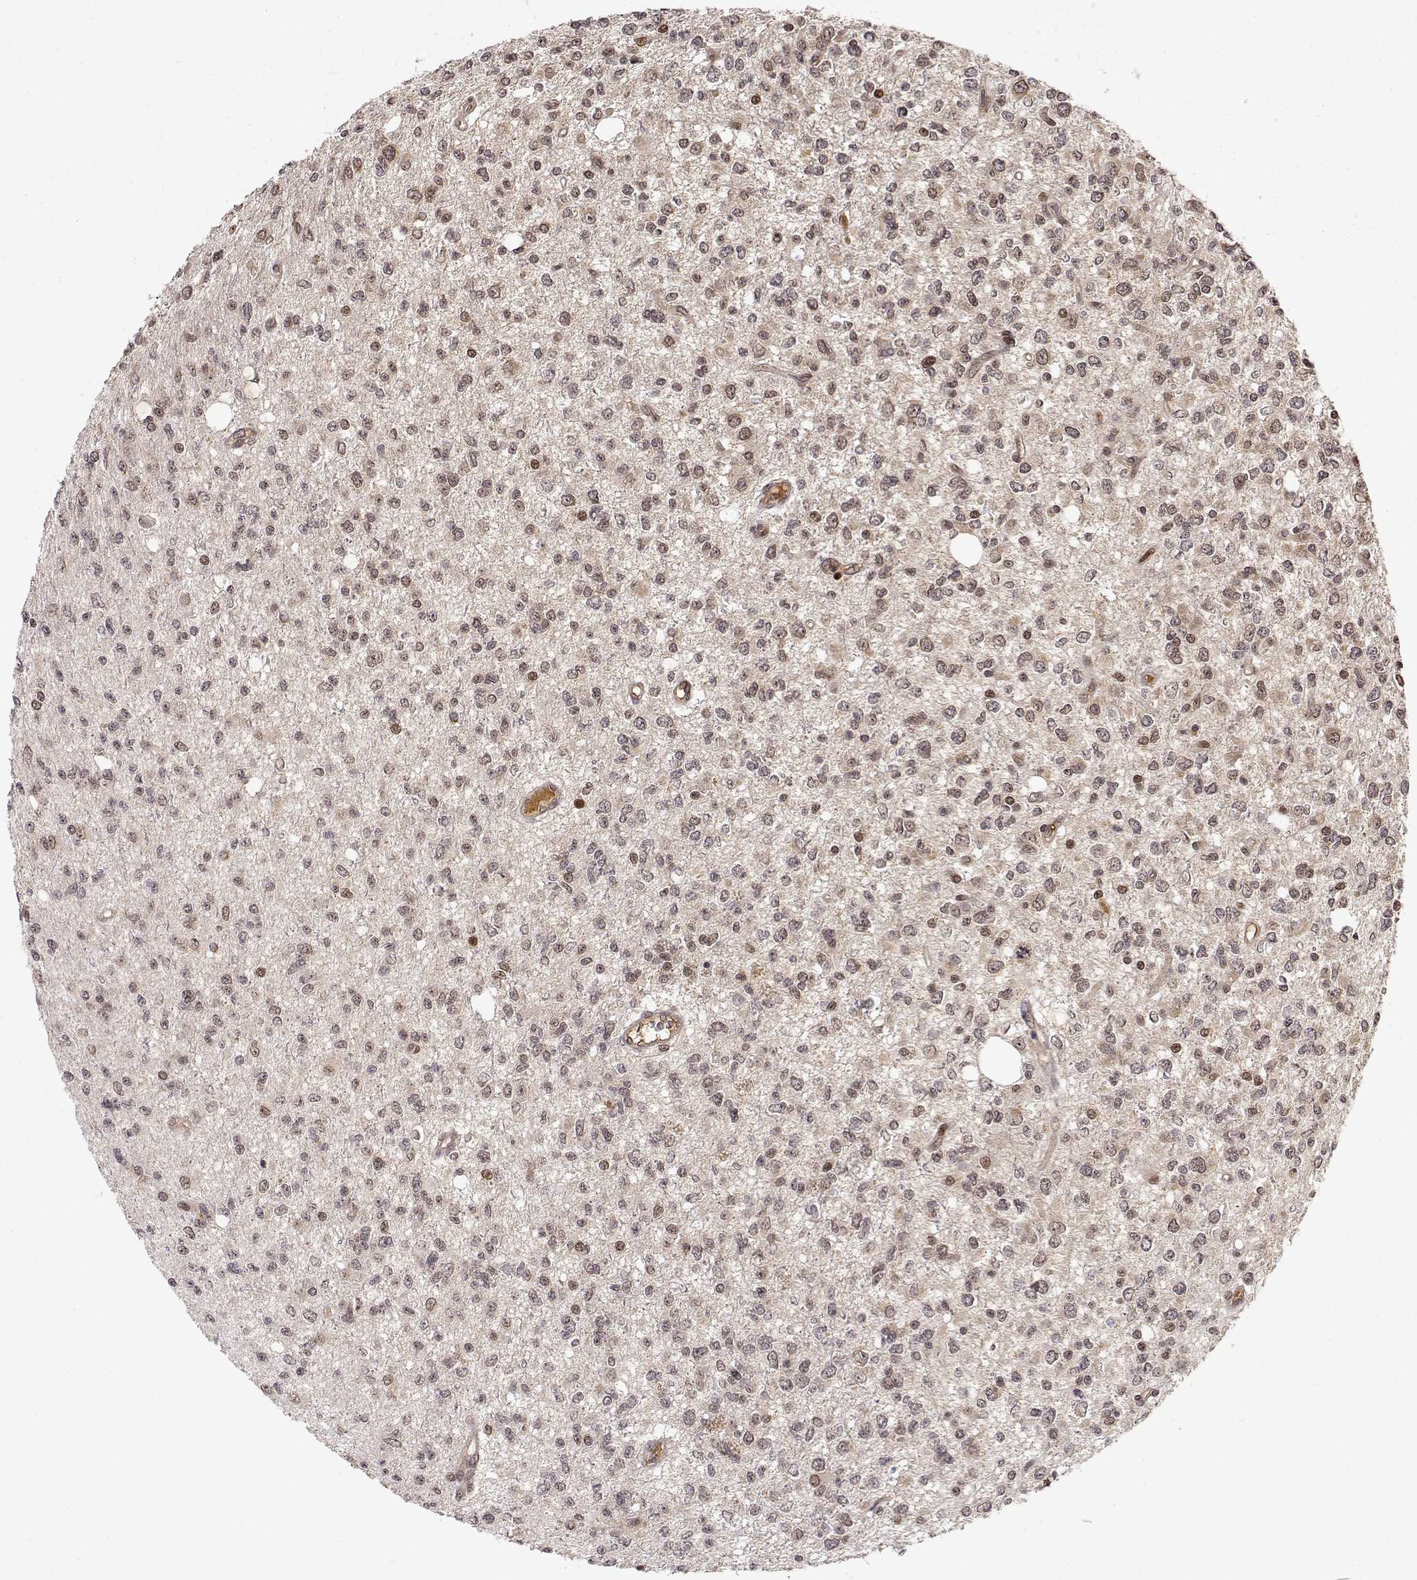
{"staining": {"intensity": "moderate", "quantity": "<25%", "location": "nuclear"}, "tissue": "glioma", "cell_type": "Tumor cells", "image_type": "cancer", "snomed": [{"axis": "morphology", "description": "Glioma, malignant, Low grade"}, {"axis": "topography", "description": "Brain"}], "caption": "A histopathology image showing moderate nuclear positivity in about <25% of tumor cells in malignant low-grade glioma, as visualized by brown immunohistochemical staining.", "gene": "MAEA", "patient": {"sex": "male", "age": 67}}